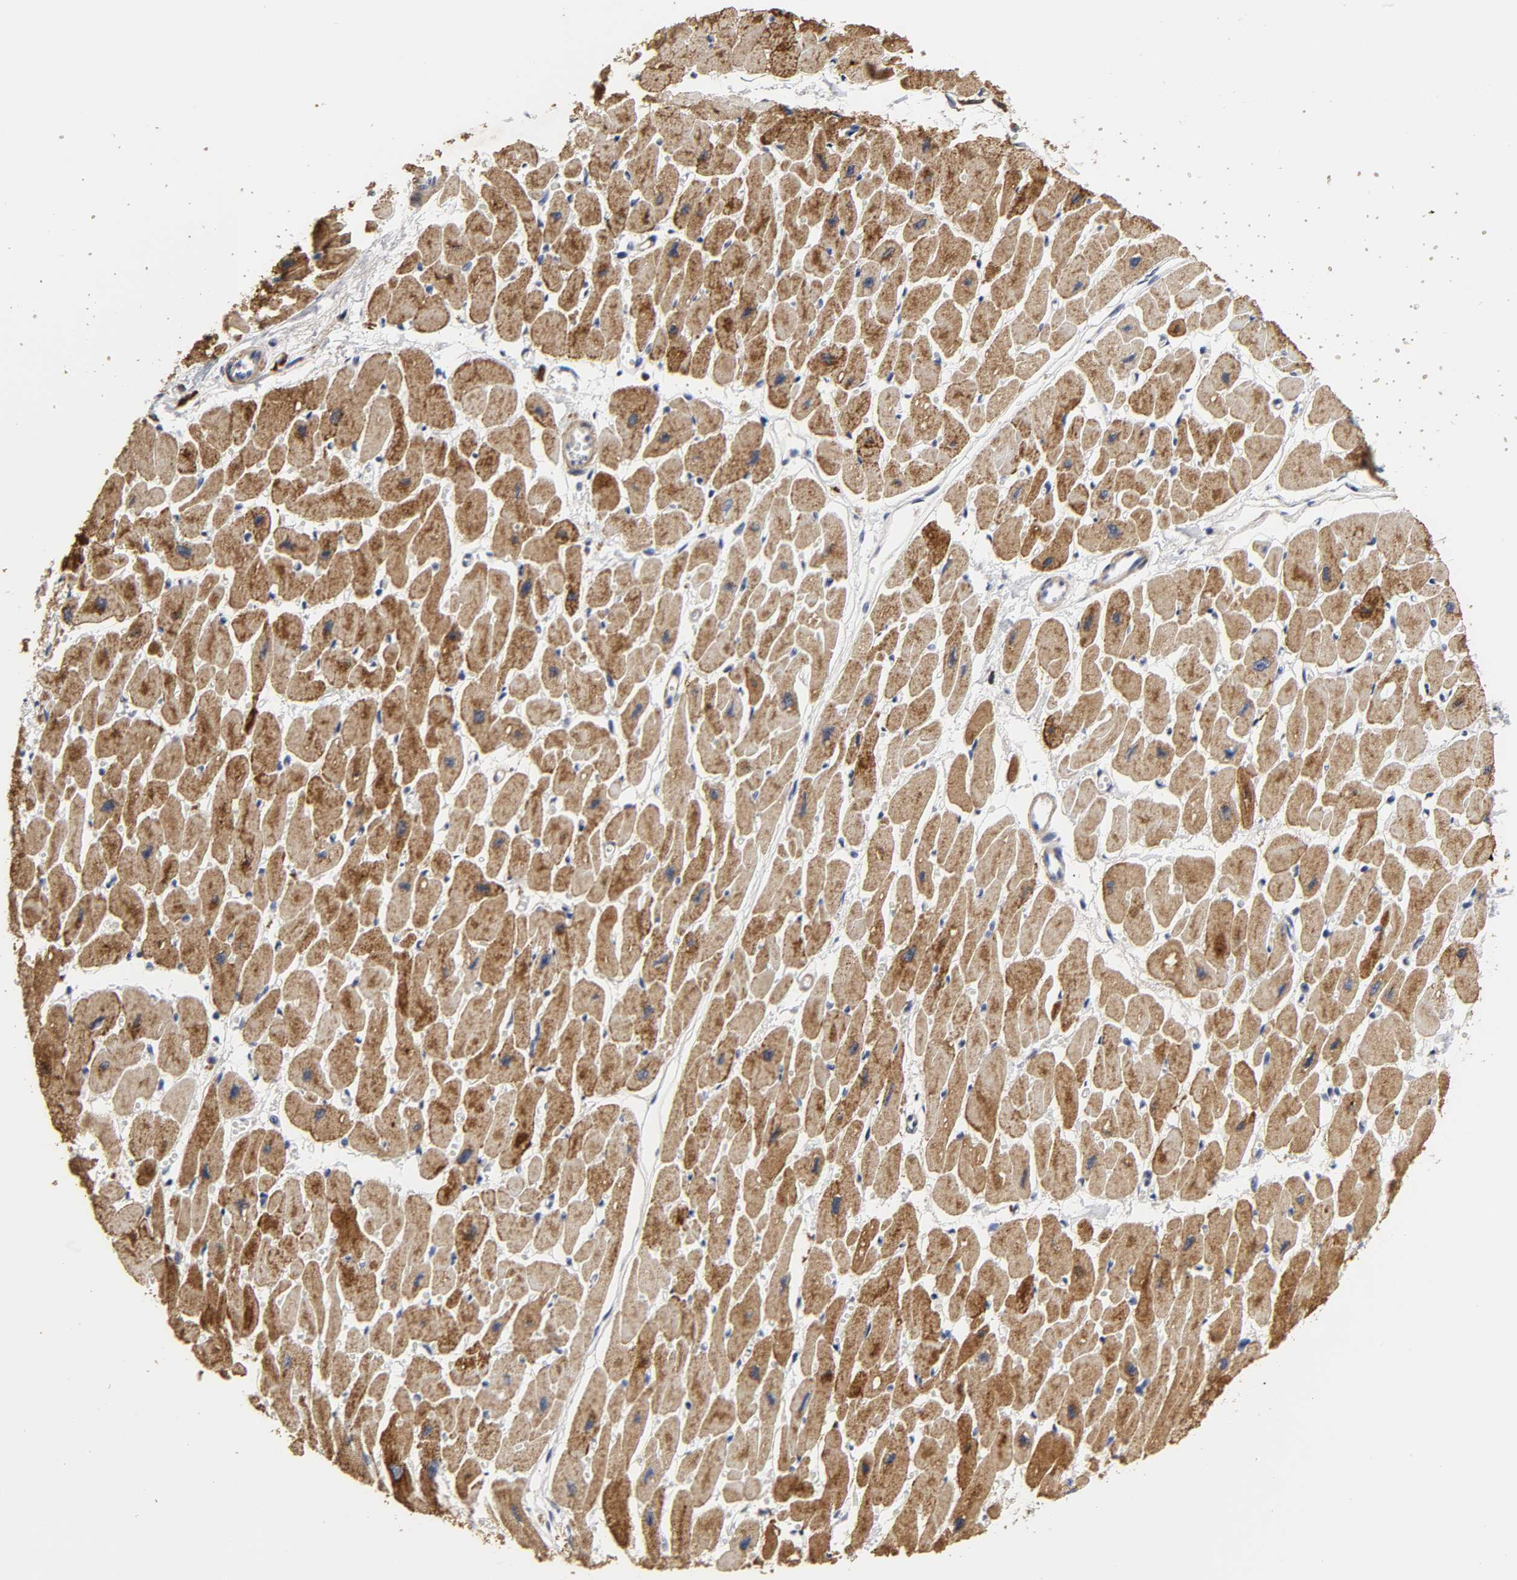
{"staining": {"intensity": "moderate", "quantity": ">75%", "location": "cytoplasmic/membranous"}, "tissue": "heart muscle", "cell_type": "Cardiomyocytes", "image_type": "normal", "snomed": [{"axis": "morphology", "description": "Normal tissue, NOS"}, {"axis": "topography", "description": "Heart"}], "caption": "Protein analysis of benign heart muscle demonstrates moderate cytoplasmic/membranous staining in about >75% of cardiomyocytes.", "gene": "GRHL2", "patient": {"sex": "female", "age": 54}}